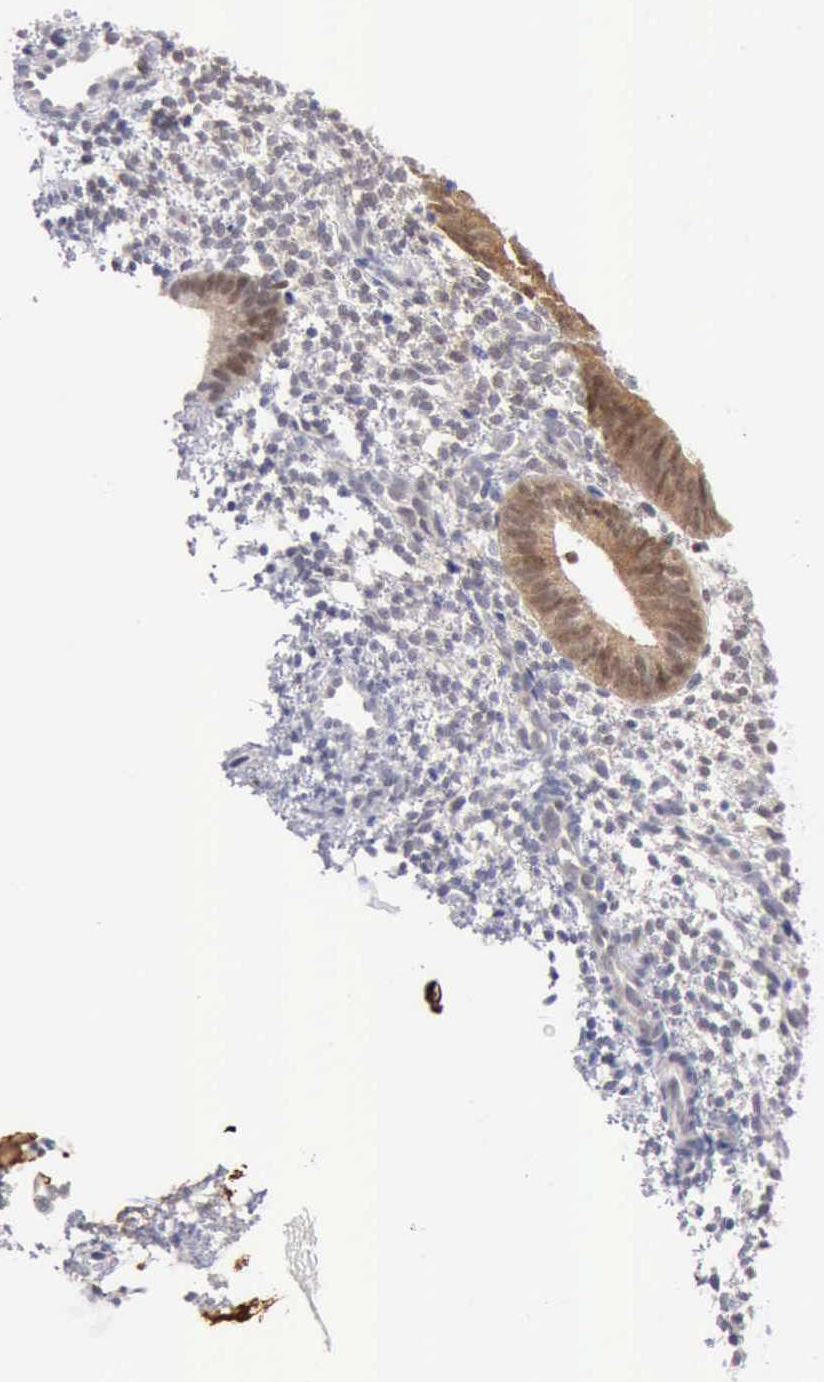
{"staining": {"intensity": "negative", "quantity": "none", "location": "none"}, "tissue": "endometrium", "cell_type": "Cells in endometrial stroma", "image_type": "normal", "snomed": [{"axis": "morphology", "description": "Normal tissue, NOS"}, {"axis": "topography", "description": "Endometrium"}], "caption": "Protein analysis of unremarkable endometrium shows no significant expression in cells in endometrial stroma.", "gene": "PTGR2", "patient": {"sex": "female", "age": 35}}